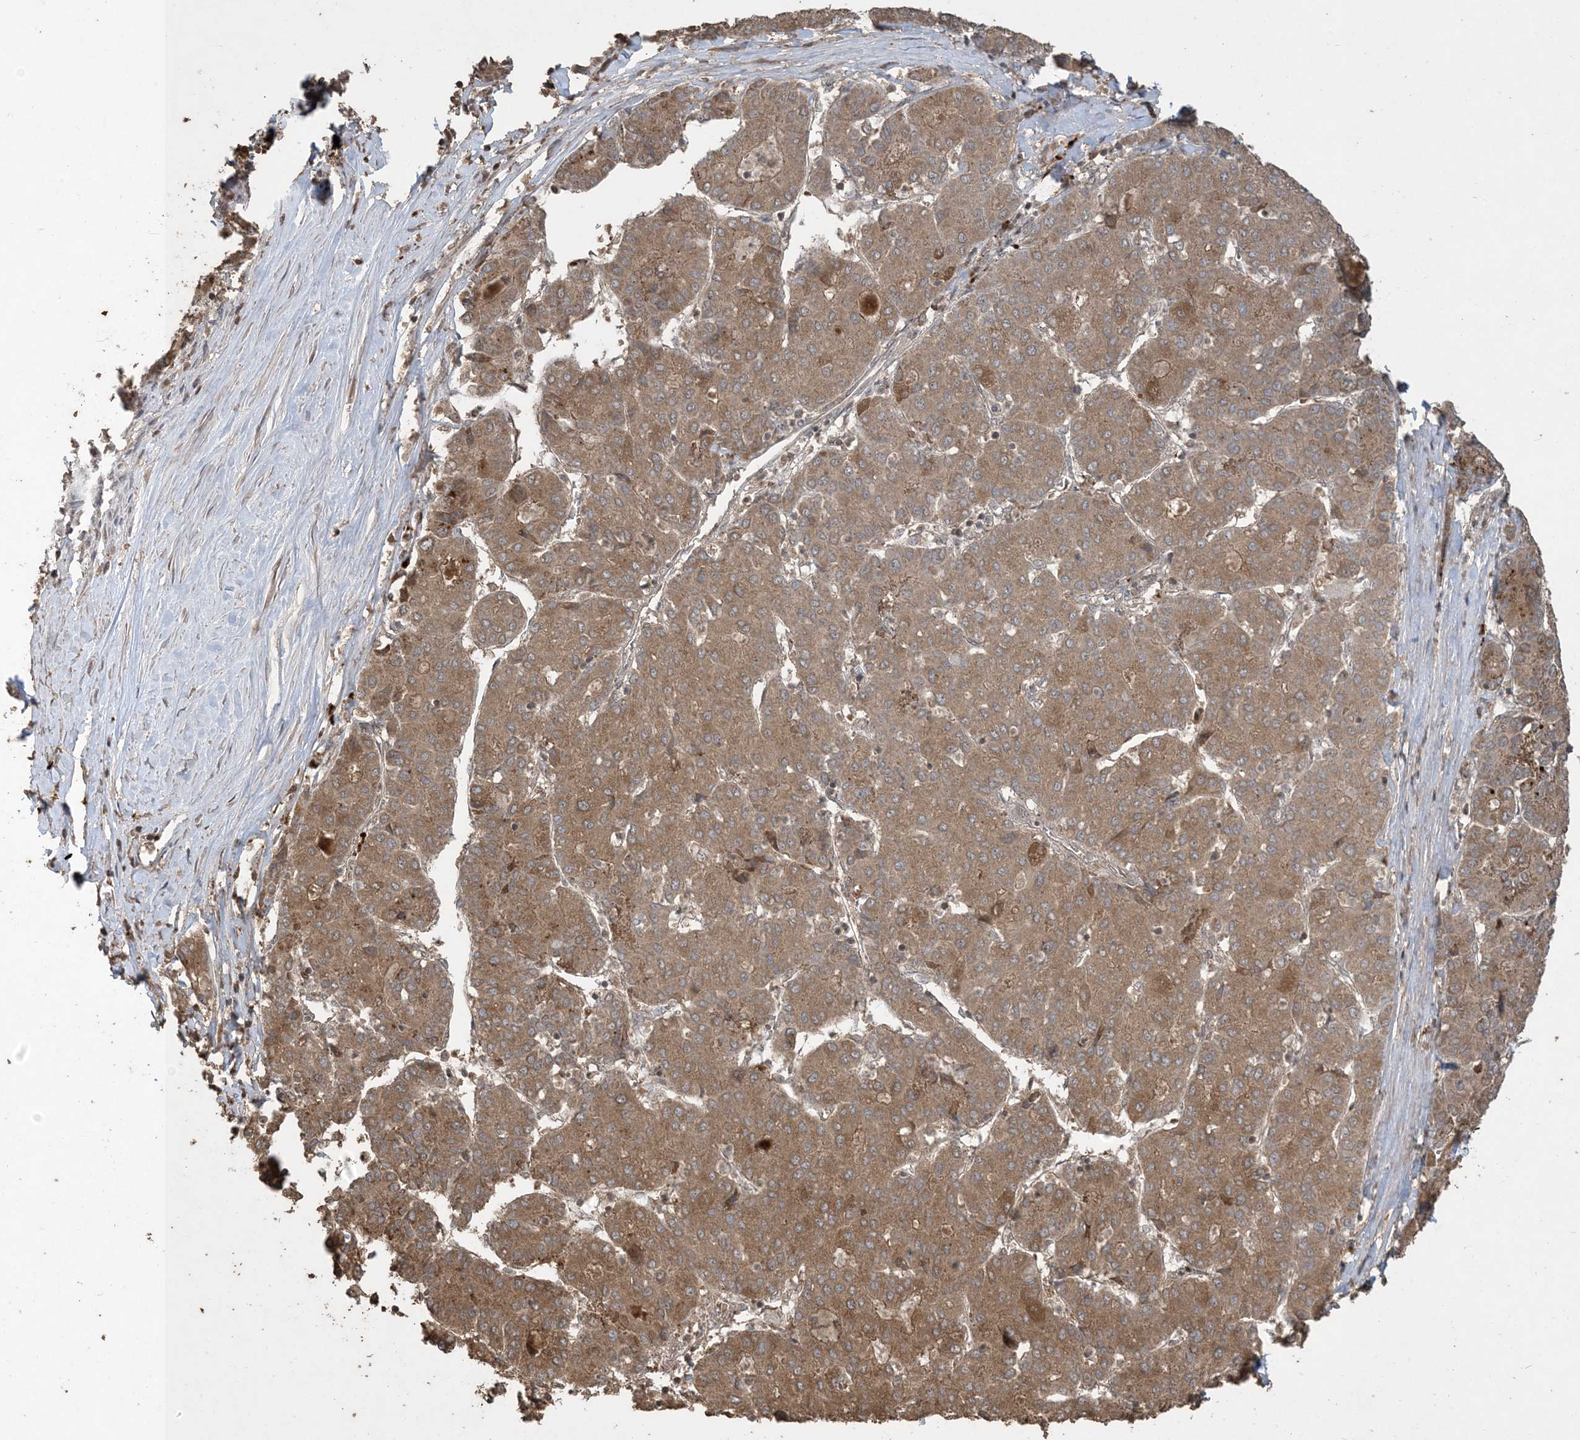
{"staining": {"intensity": "moderate", "quantity": ">75%", "location": "cytoplasmic/membranous"}, "tissue": "liver cancer", "cell_type": "Tumor cells", "image_type": "cancer", "snomed": [{"axis": "morphology", "description": "Carcinoma, Hepatocellular, NOS"}, {"axis": "topography", "description": "Liver"}], "caption": "Immunohistochemistry (IHC) staining of liver cancer, which displays medium levels of moderate cytoplasmic/membranous positivity in about >75% of tumor cells indicating moderate cytoplasmic/membranous protein positivity. The staining was performed using DAB (brown) for protein detection and nuclei were counterstained in hematoxylin (blue).", "gene": "EFCAB8", "patient": {"sex": "male", "age": 65}}